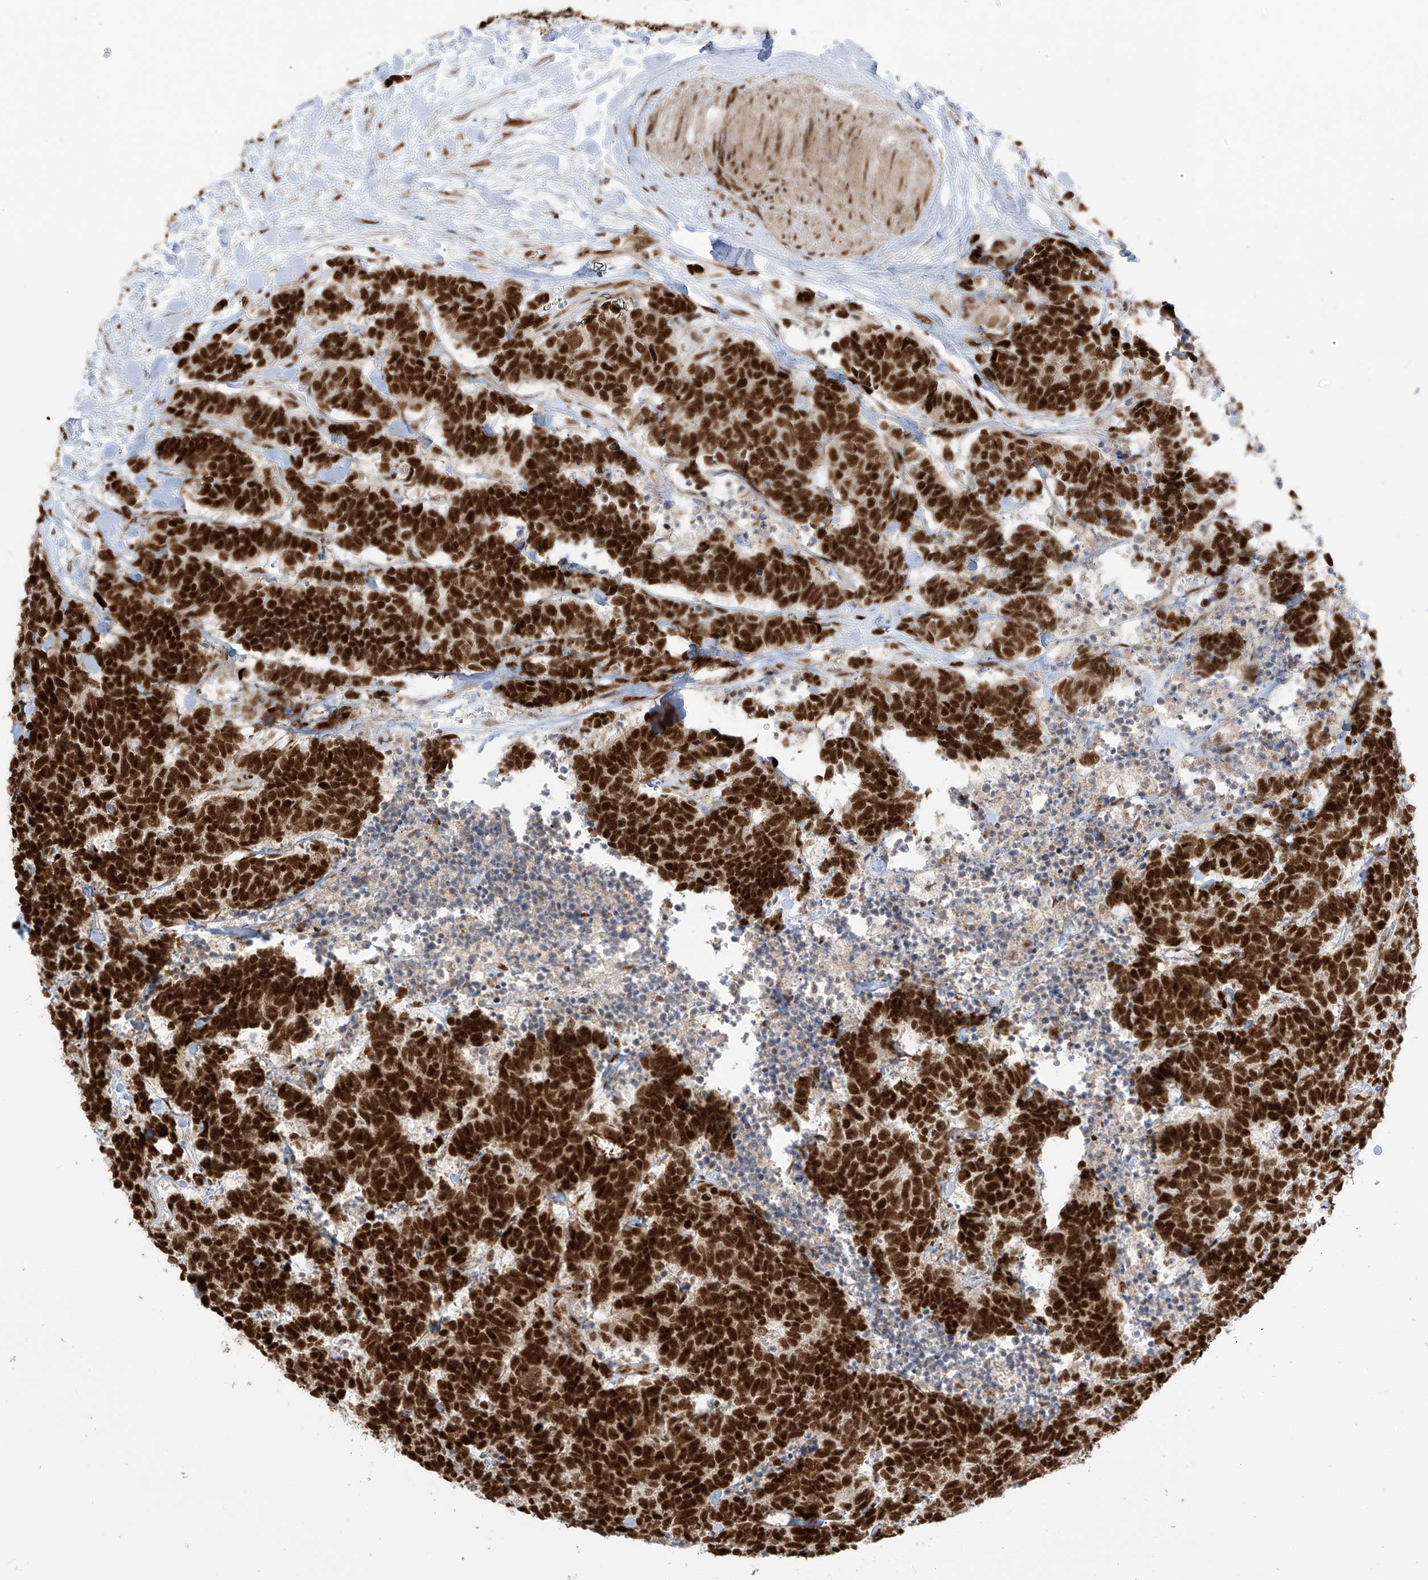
{"staining": {"intensity": "strong", "quantity": ">75%", "location": "nuclear"}, "tissue": "carcinoid", "cell_type": "Tumor cells", "image_type": "cancer", "snomed": [{"axis": "morphology", "description": "Carcinoma, NOS"}, {"axis": "morphology", "description": "Carcinoid, malignant, NOS"}, {"axis": "topography", "description": "Urinary bladder"}], "caption": "Immunohistochemical staining of human carcinoid (malignant) demonstrates high levels of strong nuclear staining in about >75% of tumor cells. (Stains: DAB (3,3'-diaminobenzidine) in brown, nuclei in blue, Microscopy: brightfield microscopy at high magnification).", "gene": "ARHGEF3", "patient": {"sex": "male", "age": 57}}